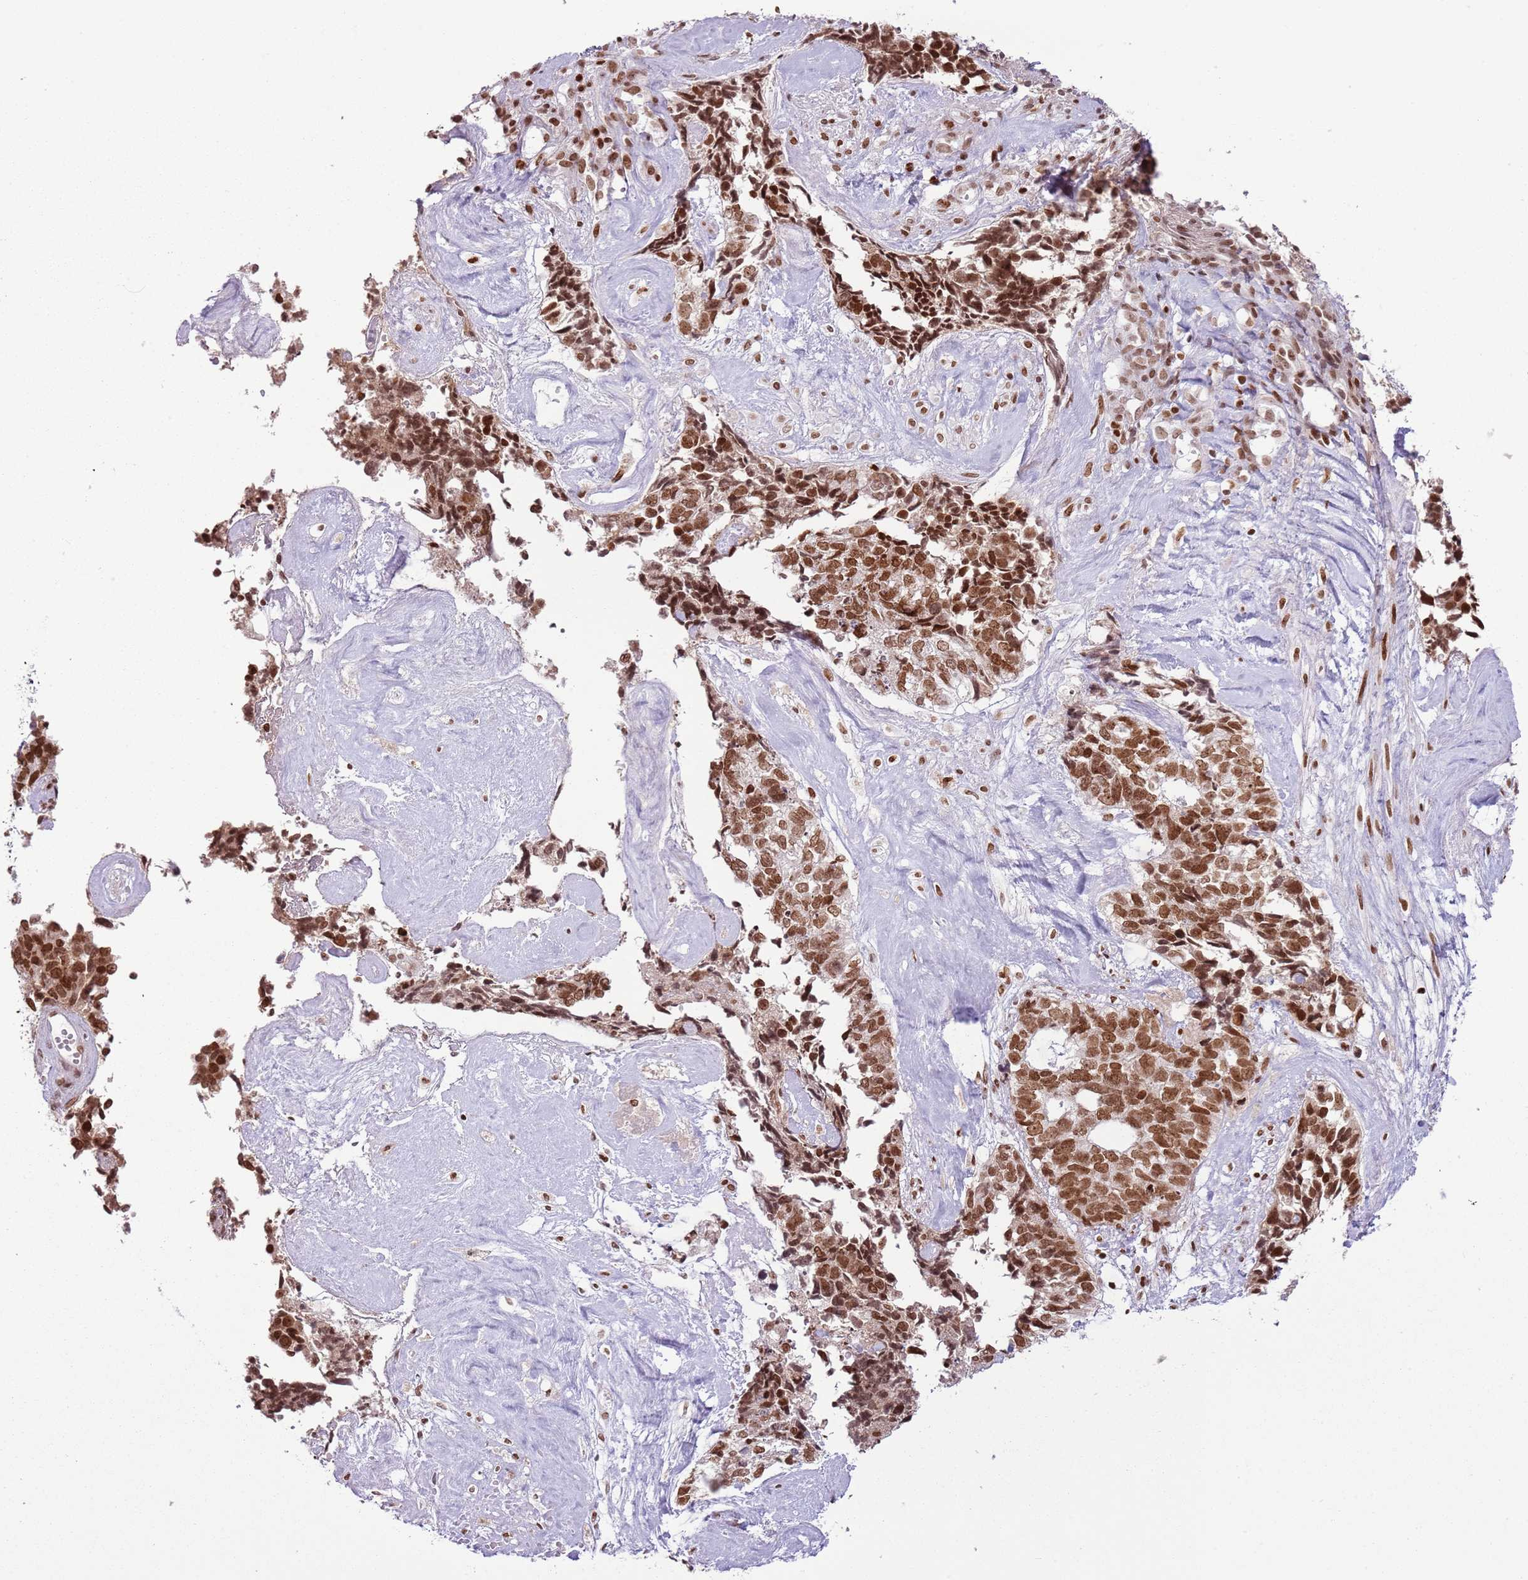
{"staining": {"intensity": "moderate", "quantity": ">75%", "location": "nuclear"}, "tissue": "cervical cancer", "cell_type": "Tumor cells", "image_type": "cancer", "snomed": [{"axis": "morphology", "description": "Squamous cell carcinoma, NOS"}, {"axis": "topography", "description": "Cervix"}], "caption": "Immunohistochemistry (IHC) micrograph of human cervical cancer (squamous cell carcinoma) stained for a protein (brown), which reveals medium levels of moderate nuclear expression in approximately >75% of tumor cells.", "gene": "SELENOH", "patient": {"sex": "female", "age": 63}}